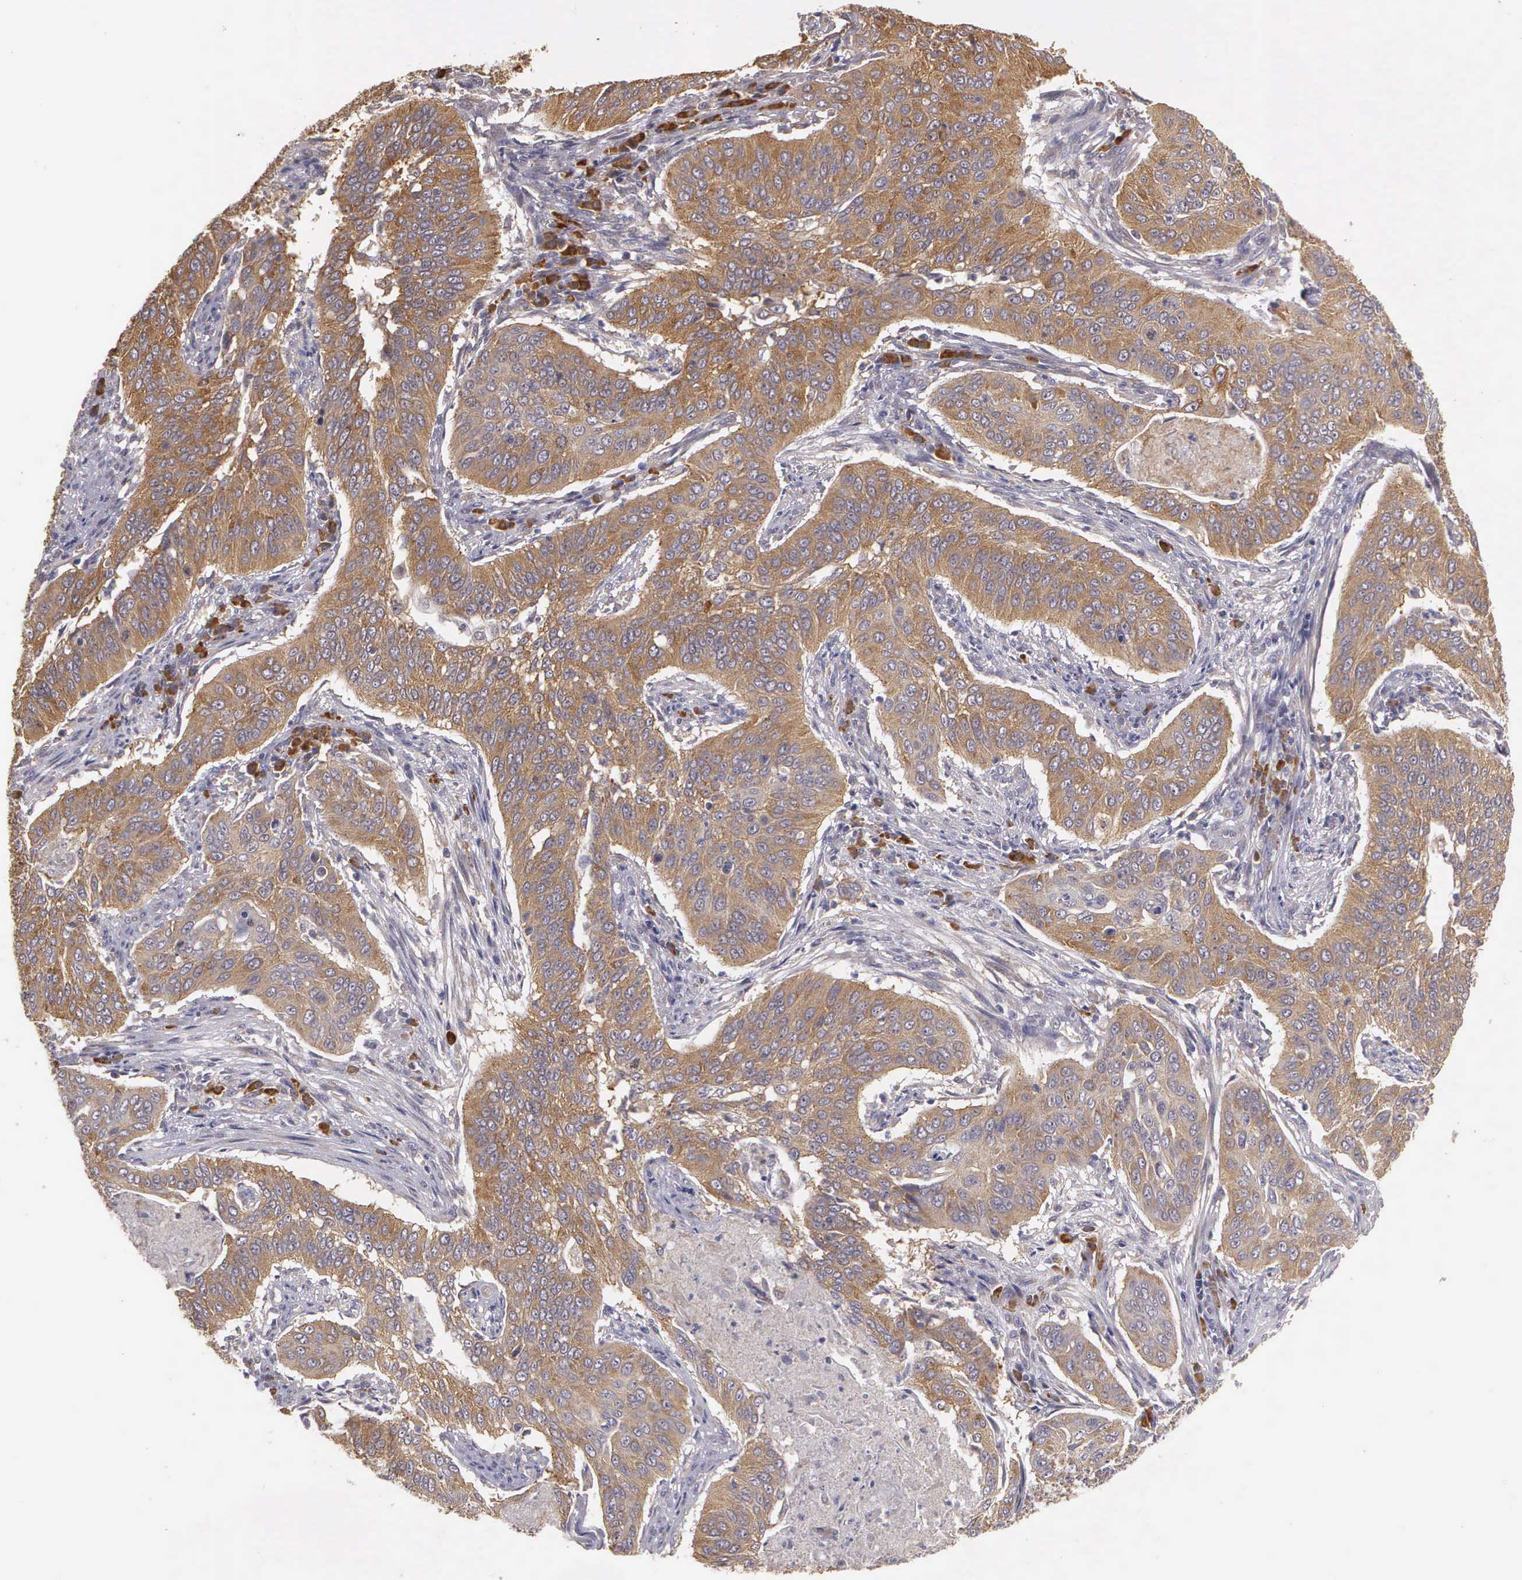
{"staining": {"intensity": "strong", "quantity": ">75%", "location": "cytoplasmic/membranous"}, "tissue": "cervical cancer", "cell_type": "Tumor cells", "image_type": "cancer", "snomed": [{"axis": "morphology", "description": "Squamous cell carcinoma, NOS"}, {"axis": "topography", "description": "Cervix"}], "caption": "Immunohistochemistry (IHC) histopathology image of human cervical cancer (squamous cell carcinoma) stained for a protein (brown), which exhibits high levels of strong cytoplasmic/membranous staining in about >75% of tumor cells.", "gene": "EIF5", "patient": {"sex": "female", "age": 39}}